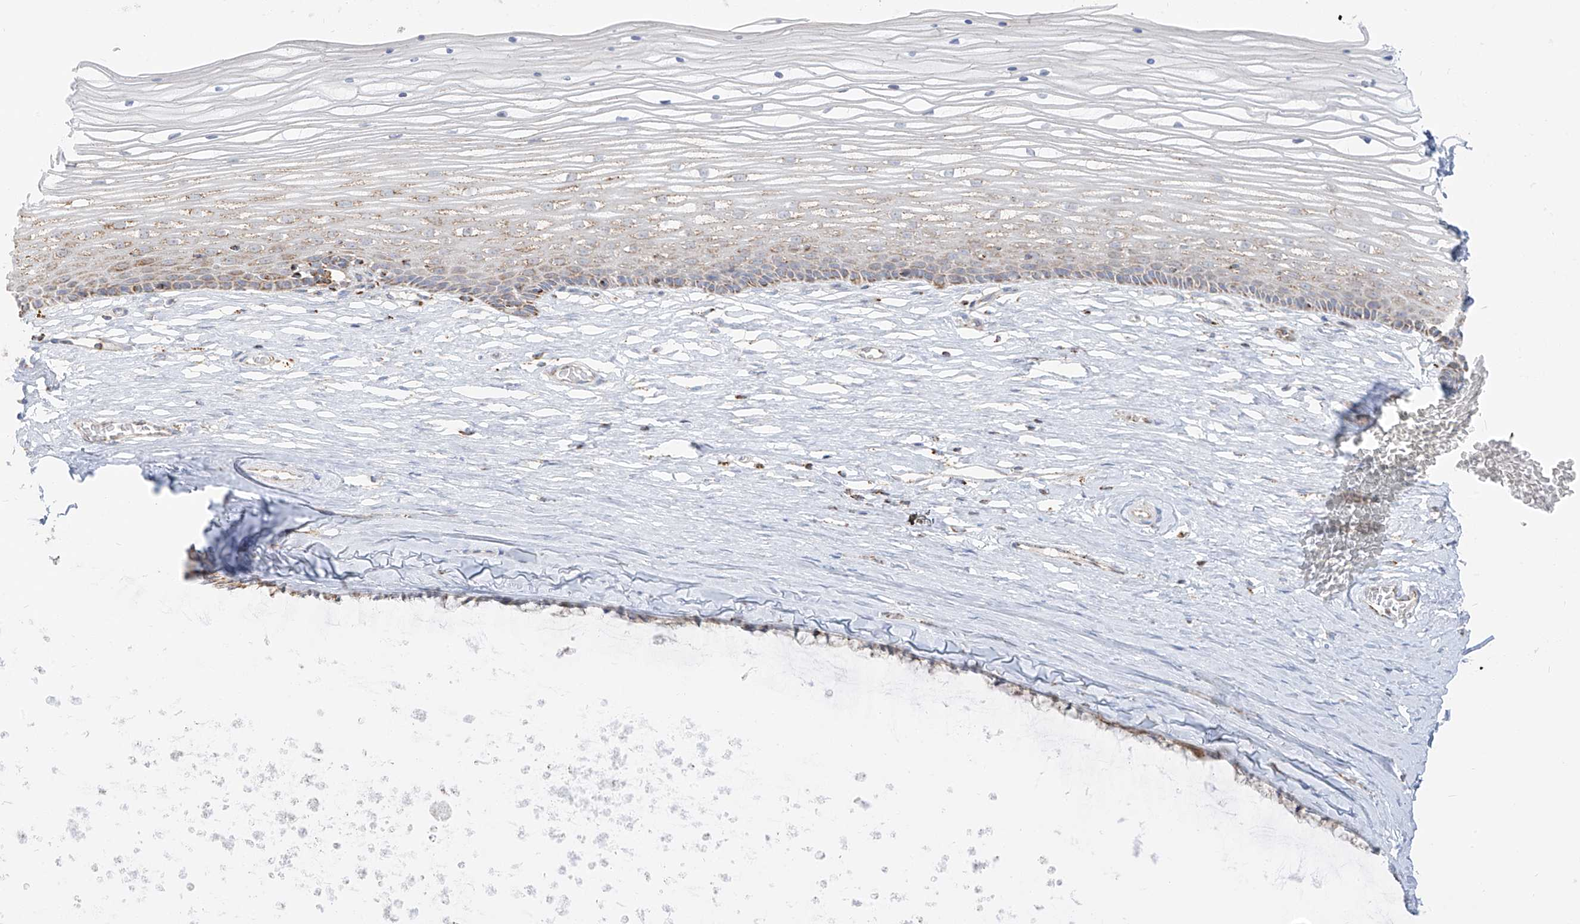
{"staining": {"intensity": "moderate", "quantity": "25%-75%", "location": "cytoplasmic/membranous"}, "tissue": "vagina", "cell_type": "Squamous epithelial cells", "image_type": "normal", "snomed": [{"axis": "morphology", "description": "Normal tissue, NOS"}, {"axis": "topography", "description": "Vagina"}, {"axis": "topography", "description": "Cervix"}], "caption": "Protein expression analysis of normal vagina shows moderate cytoplasmic/membranous positivity in approximately 25%-75% of squamous epithelial cells. (DAB (3,3'-diaminobenzidine) = brown stain, brightfield microscopy at high magnification).", "gene": "ETHE1", "patient": {"sex": "female", "age": 40}}